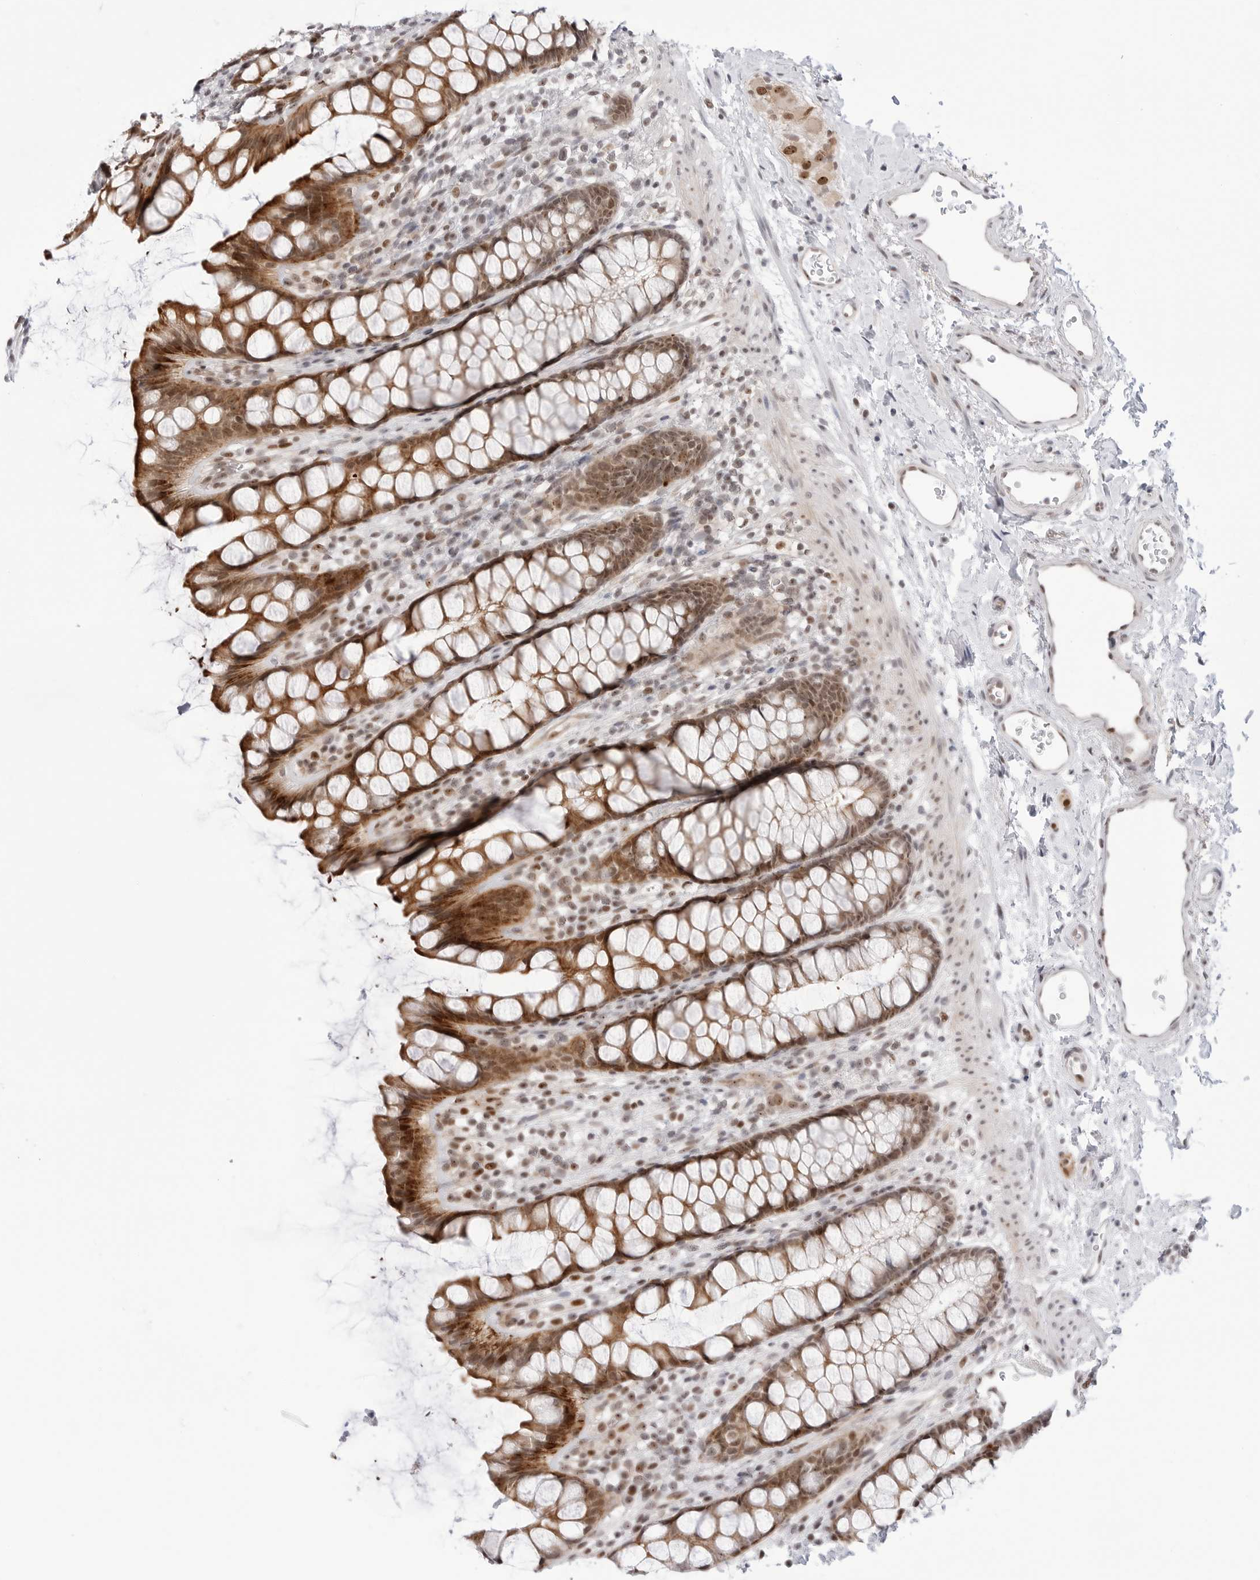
{"staining": {"intensity": "moderate", "quantity": ">75%", "location": "cytoplasmic/membranous,nuclear"}, "tissue": "rectum", "cell_type": "Glandular cells", "image_type": "normal", "snomed": [{"axis": "morphology", "description": "Normal tissue, NOS"}, {"axis": "topography", "description": "Rectum"}], "caption": "An immunohistochemistry histopathology image of benign tissue is shown. Protein staining in brown labels moderate cytoplasmic/membranous,nuclear positivity in rectum within glandular cells. (DAB IHC, brown staining for protein, blue staining for nuclei).", "gene": "C1orf162", "patient": {"sex": "female", "age": 65}}